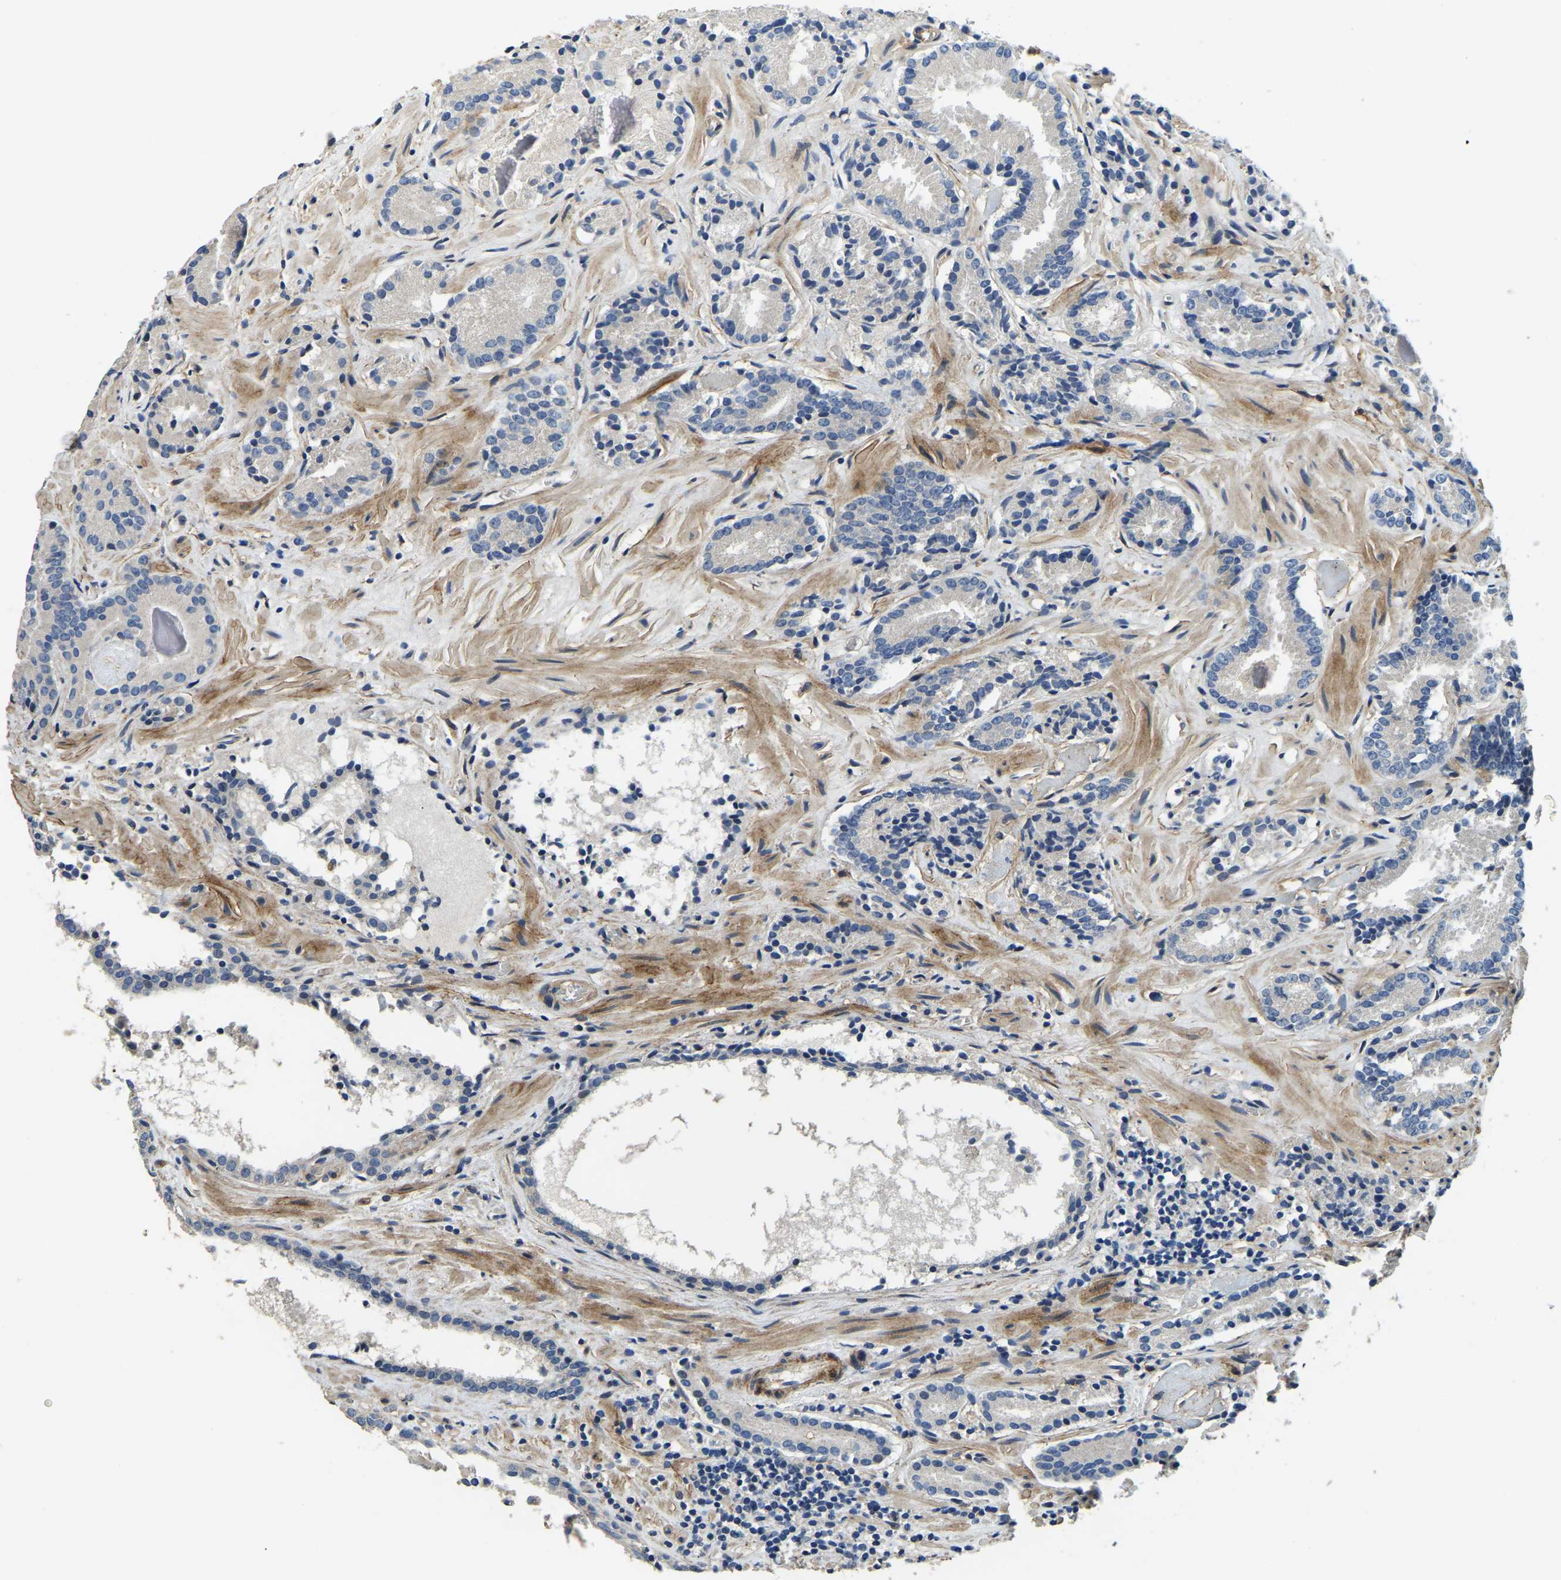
{"staining": {"intensity": "negative", "quantity": "none", "location": "none"}, "tissue": "prostate cancer", "cell_type": "Tumor cells", "image_type": "cancer", "snomed": [{"axis": "morphology", "description": "Adenocarcinoma, Low grade"}, {"axis": "topography", "description": "Prostate"}], "caption": "High power microscopy image of an immunohistochemistry histopathology image of prostate adenocarcinoma (low-grade), revealing no significant staining in tumor cells. (Immunohistochemistry (ihc), brightfield microscopy, high magnification).", "gene": "RNF39", "patient": {"sex": "male", "age": 51}}